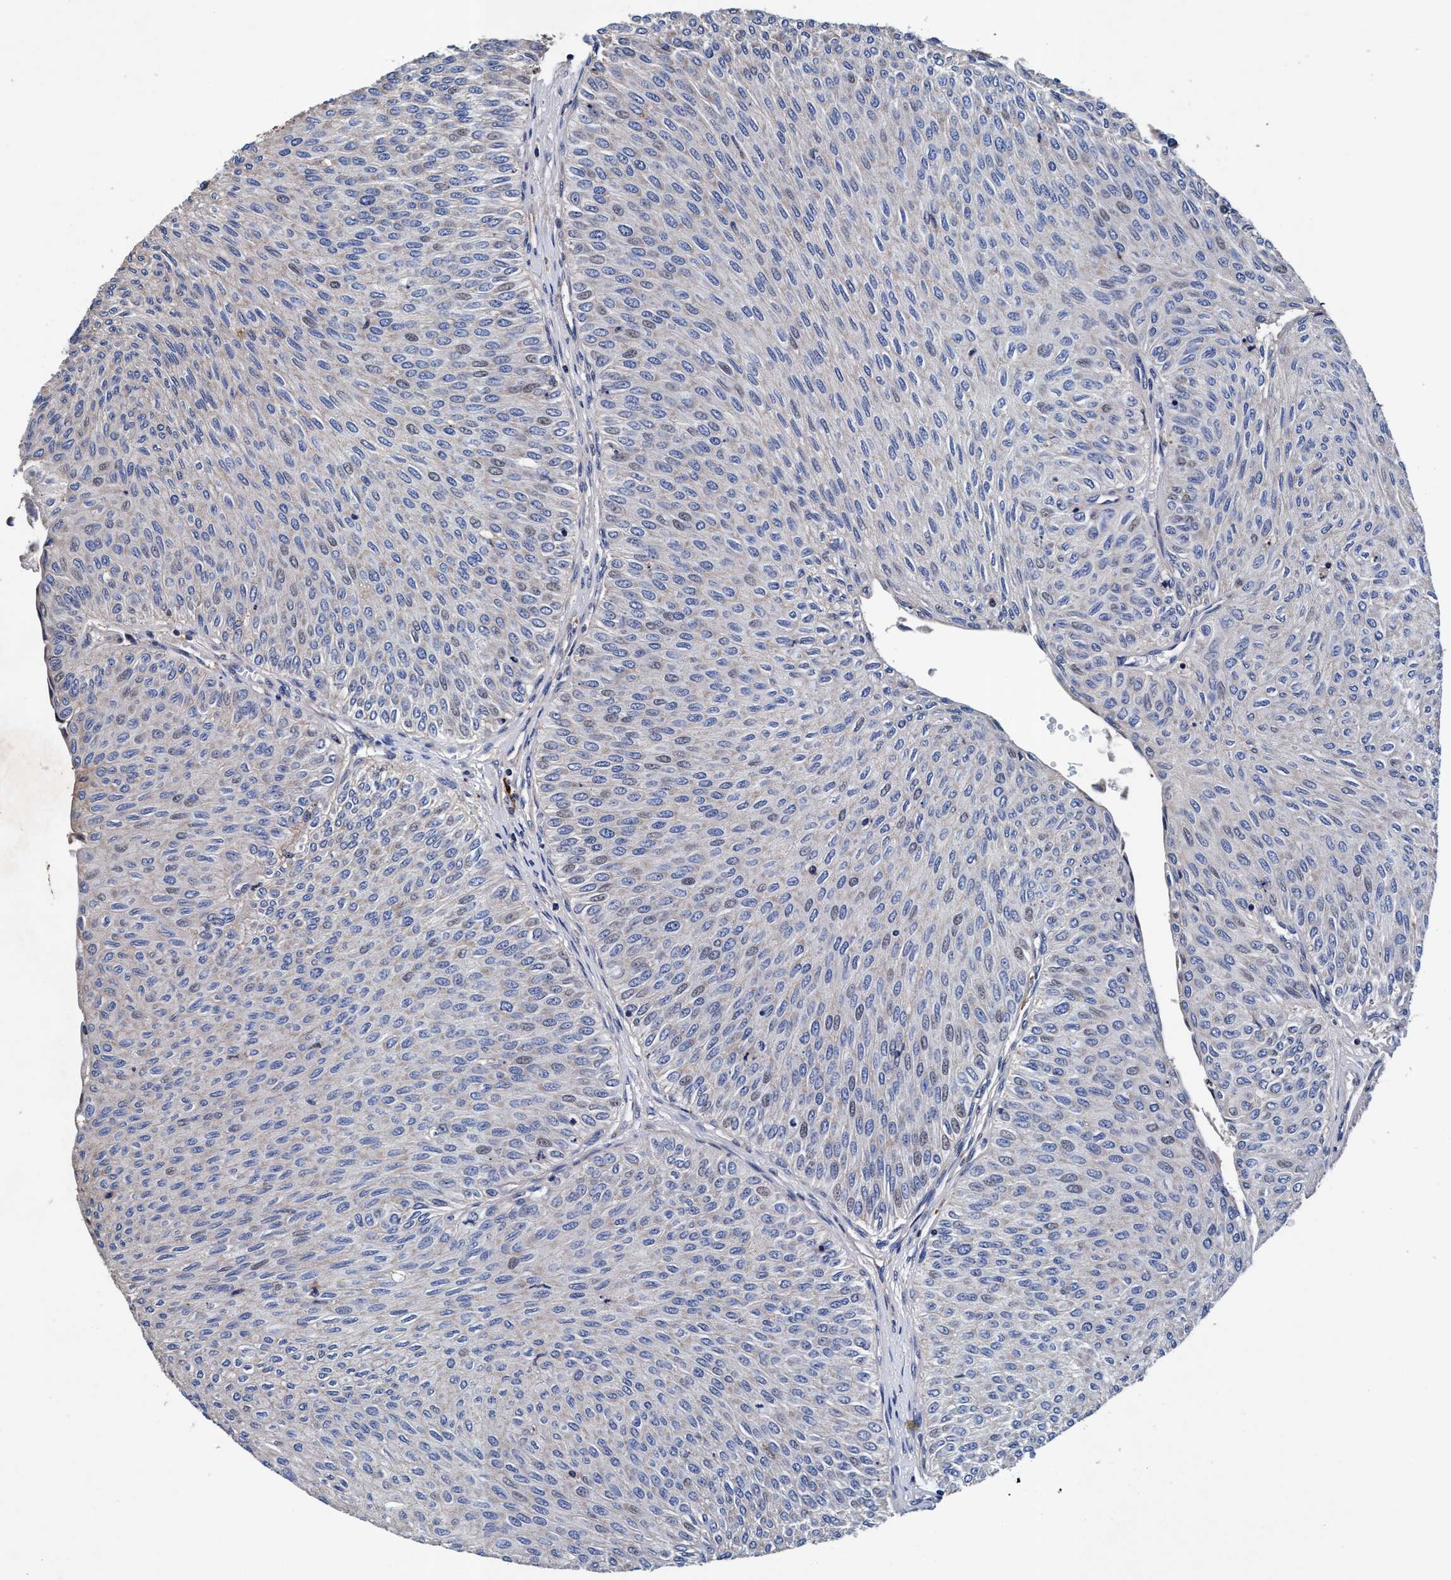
{"staining": {"intensity": "negative", "quantity": "none", "location": "none"}, "tissue": "urothelial cancer", "cell_type": "Tumor cells", "image_type": "cancer", "snomed": [{"axis": "morphology", "description": "Urothelial carcinoma, Low grade"}, {"axis": "topography", "description": "Urinary bladder"}], "caption": "Tumor cells are negative for brown protein staining in urothelial carcinoma (low-grade). Nuclei are stained in blue.", "gene": "RNF208", "patient": {"sex": "male", "age": 78}}